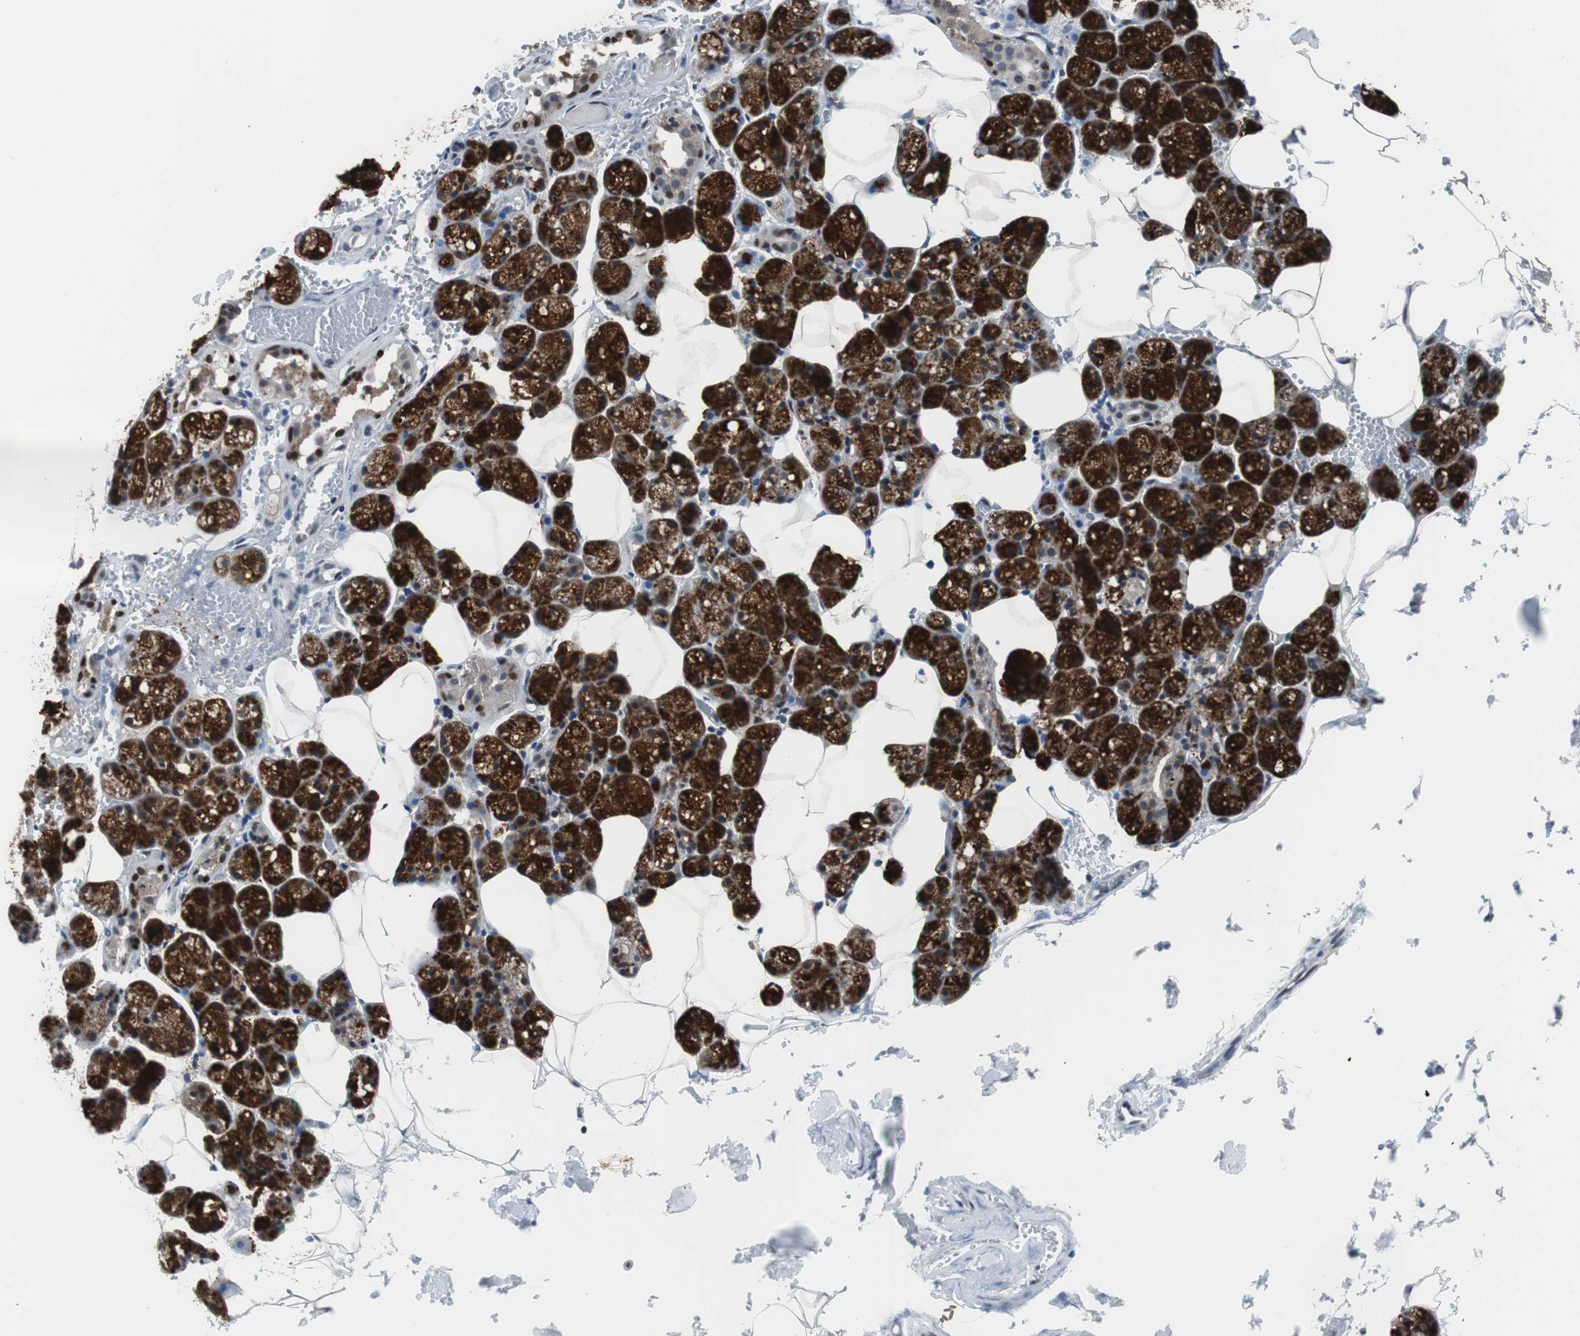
{"staining": {"intensity": "strong", "quantity": "25%-75%", "location": "cytoplasmic/membranous"}, "tissue": "salivary gland", "cell_type": "Glandular cells", "image_type": "normal", "snomed": [{"axis": "morphology", "description": "Normal tissue, NOS"}, {"axis": "topography", "description": "Salivary gland"}], "caption": "IHC histopathology image of benign salivary gland: salivary gland stained using IHC shows high levels of strong protein expression localized specifically in the cytoplasmic/membranous of glandular cells, appearing as a cytoplasmic/membranous brown color.", "gene": "TP63", "patient": {"sex": "male", "age": 62}}